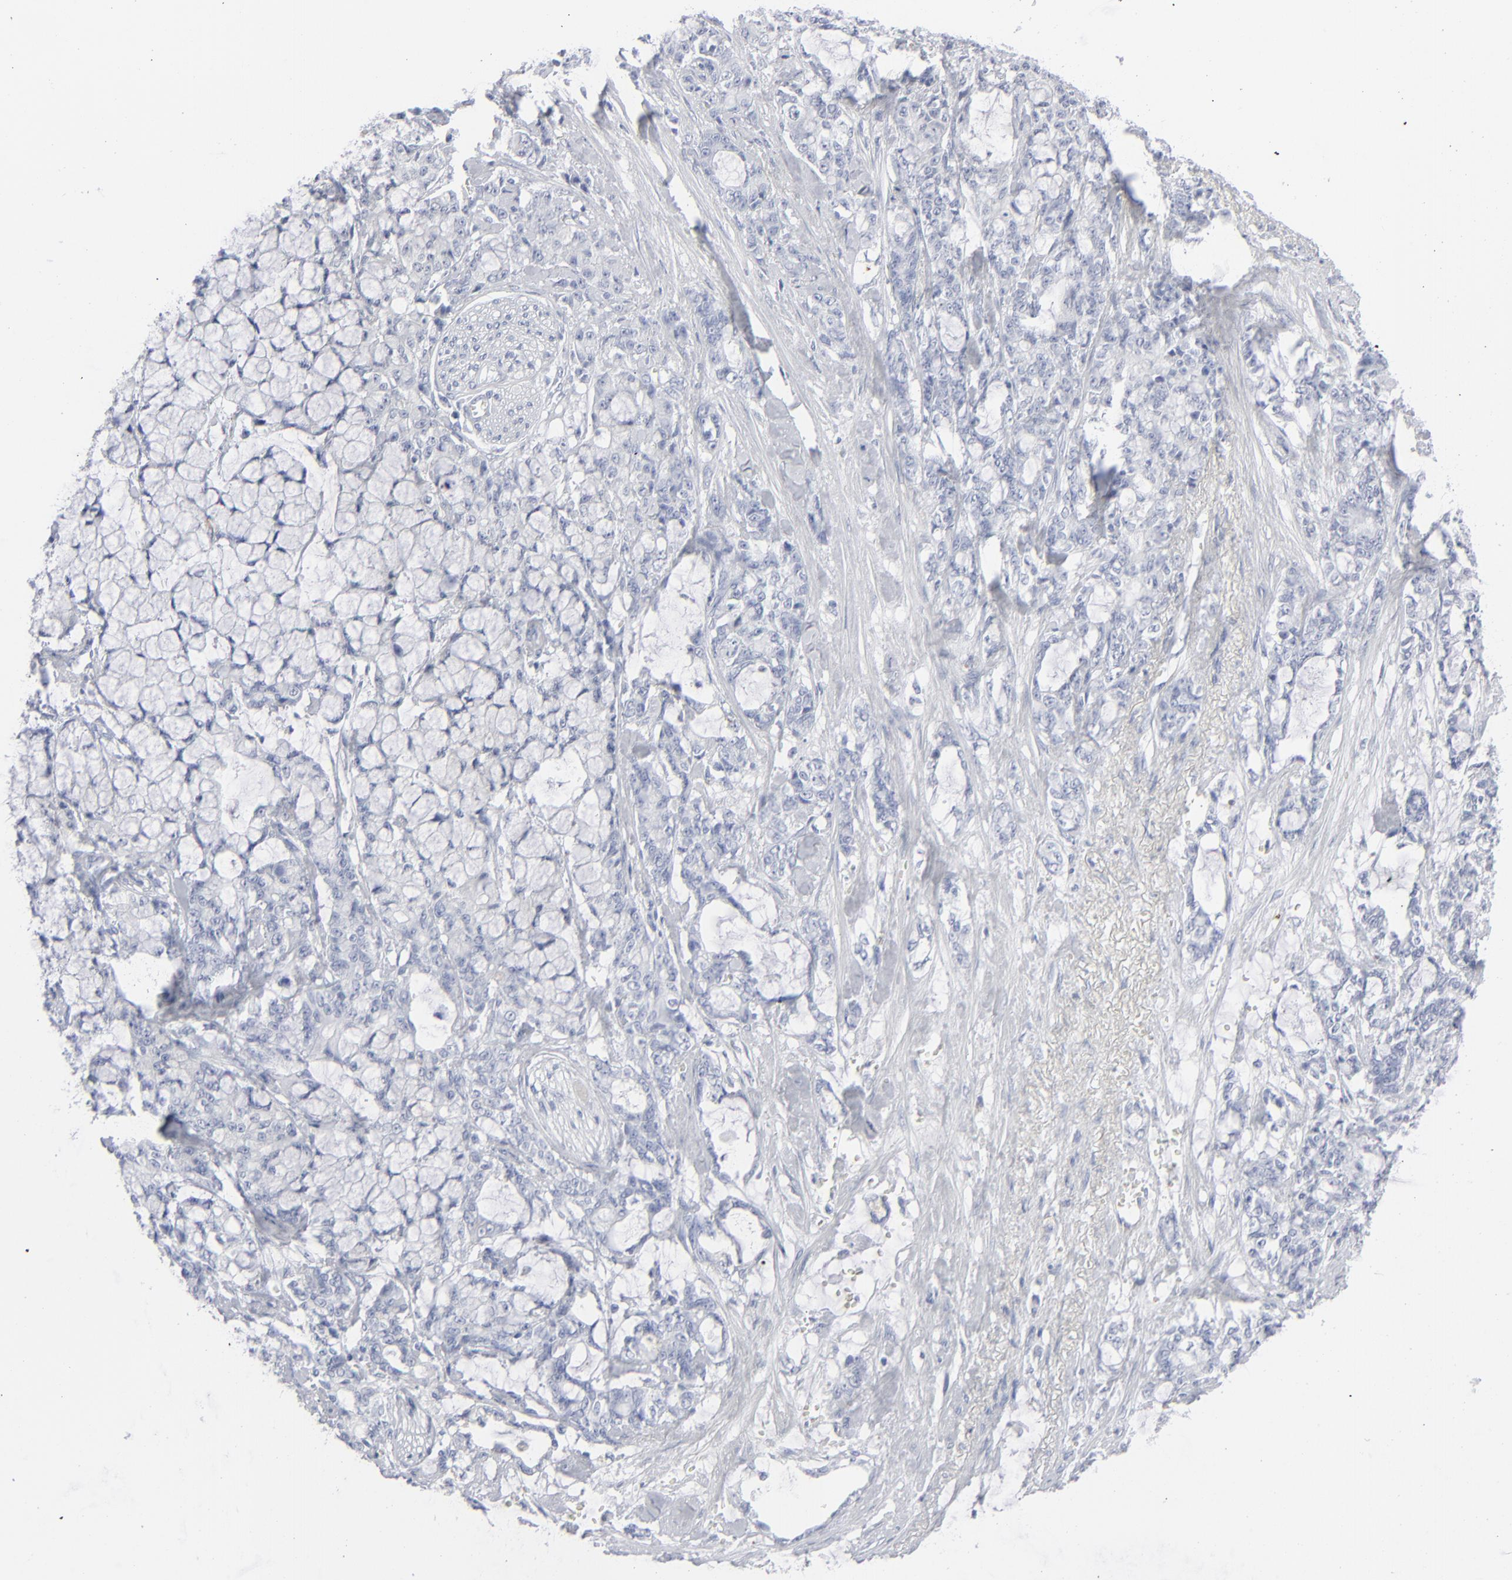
{"staining": {"intensity": "strong", "quantity": "<25%", "location": "cytoplasmic/membranous"}, "tissue": "pancreatic cancer", "cell_type": "Tumor cells", "image_type": "cancer", "snomed": [{"axis": "morphology", "description": "Adenocarcinoma, NOS"}, {"axis": "topography", "description": "Pancreas"}], "caption": "DAB (3,3'-diaminobenzidine) immunohistochemical staining of pancreatic adenocarcinoma exhibits strong cytoplasmic/membranous protein staining in about <25% of tumor cells.", "gene": "MSLN", "patient": {"sex": "female", "age": 73}}